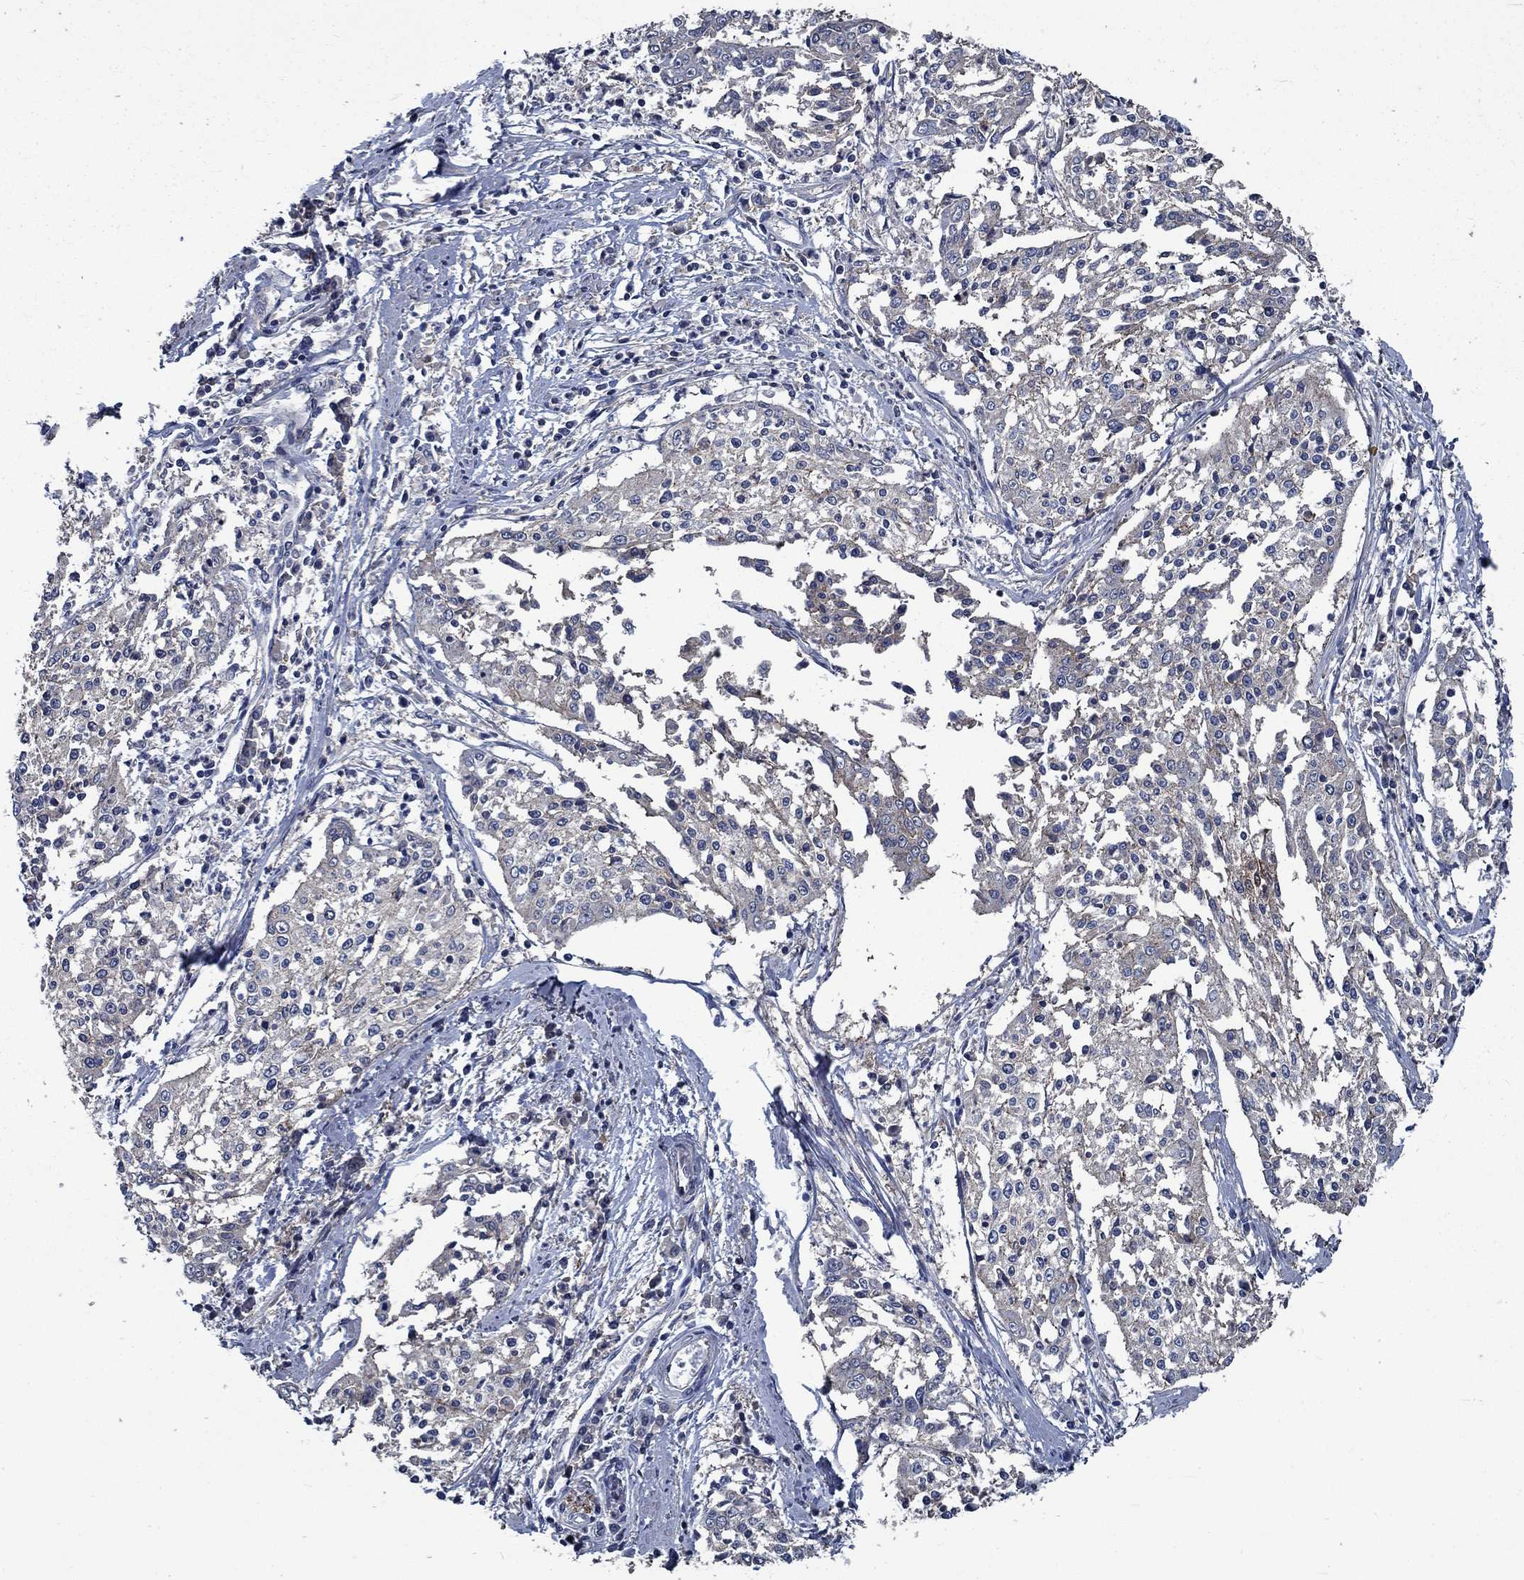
{"staining": {"intensity": "moderate", "quantity": "<25%", "location": "cytoplasmic/membranous"}, "tissue": "cervical cancer", "cell_type": "Tumor cells", "image_type": "cancer", "snomed": [{"axis": "morphology", "description": "Squamous cell carcinoma, NOS"}, {"axis": "topography", "description": "Cervix"}], "caption": "A photomicrograph of human cervical cancer stained for a protein displays moderate cytoplasmic/membranous brown staining in tumor cells.", "gene": "SLC44A1", "patient": {"sex": "female", "age": 41}}